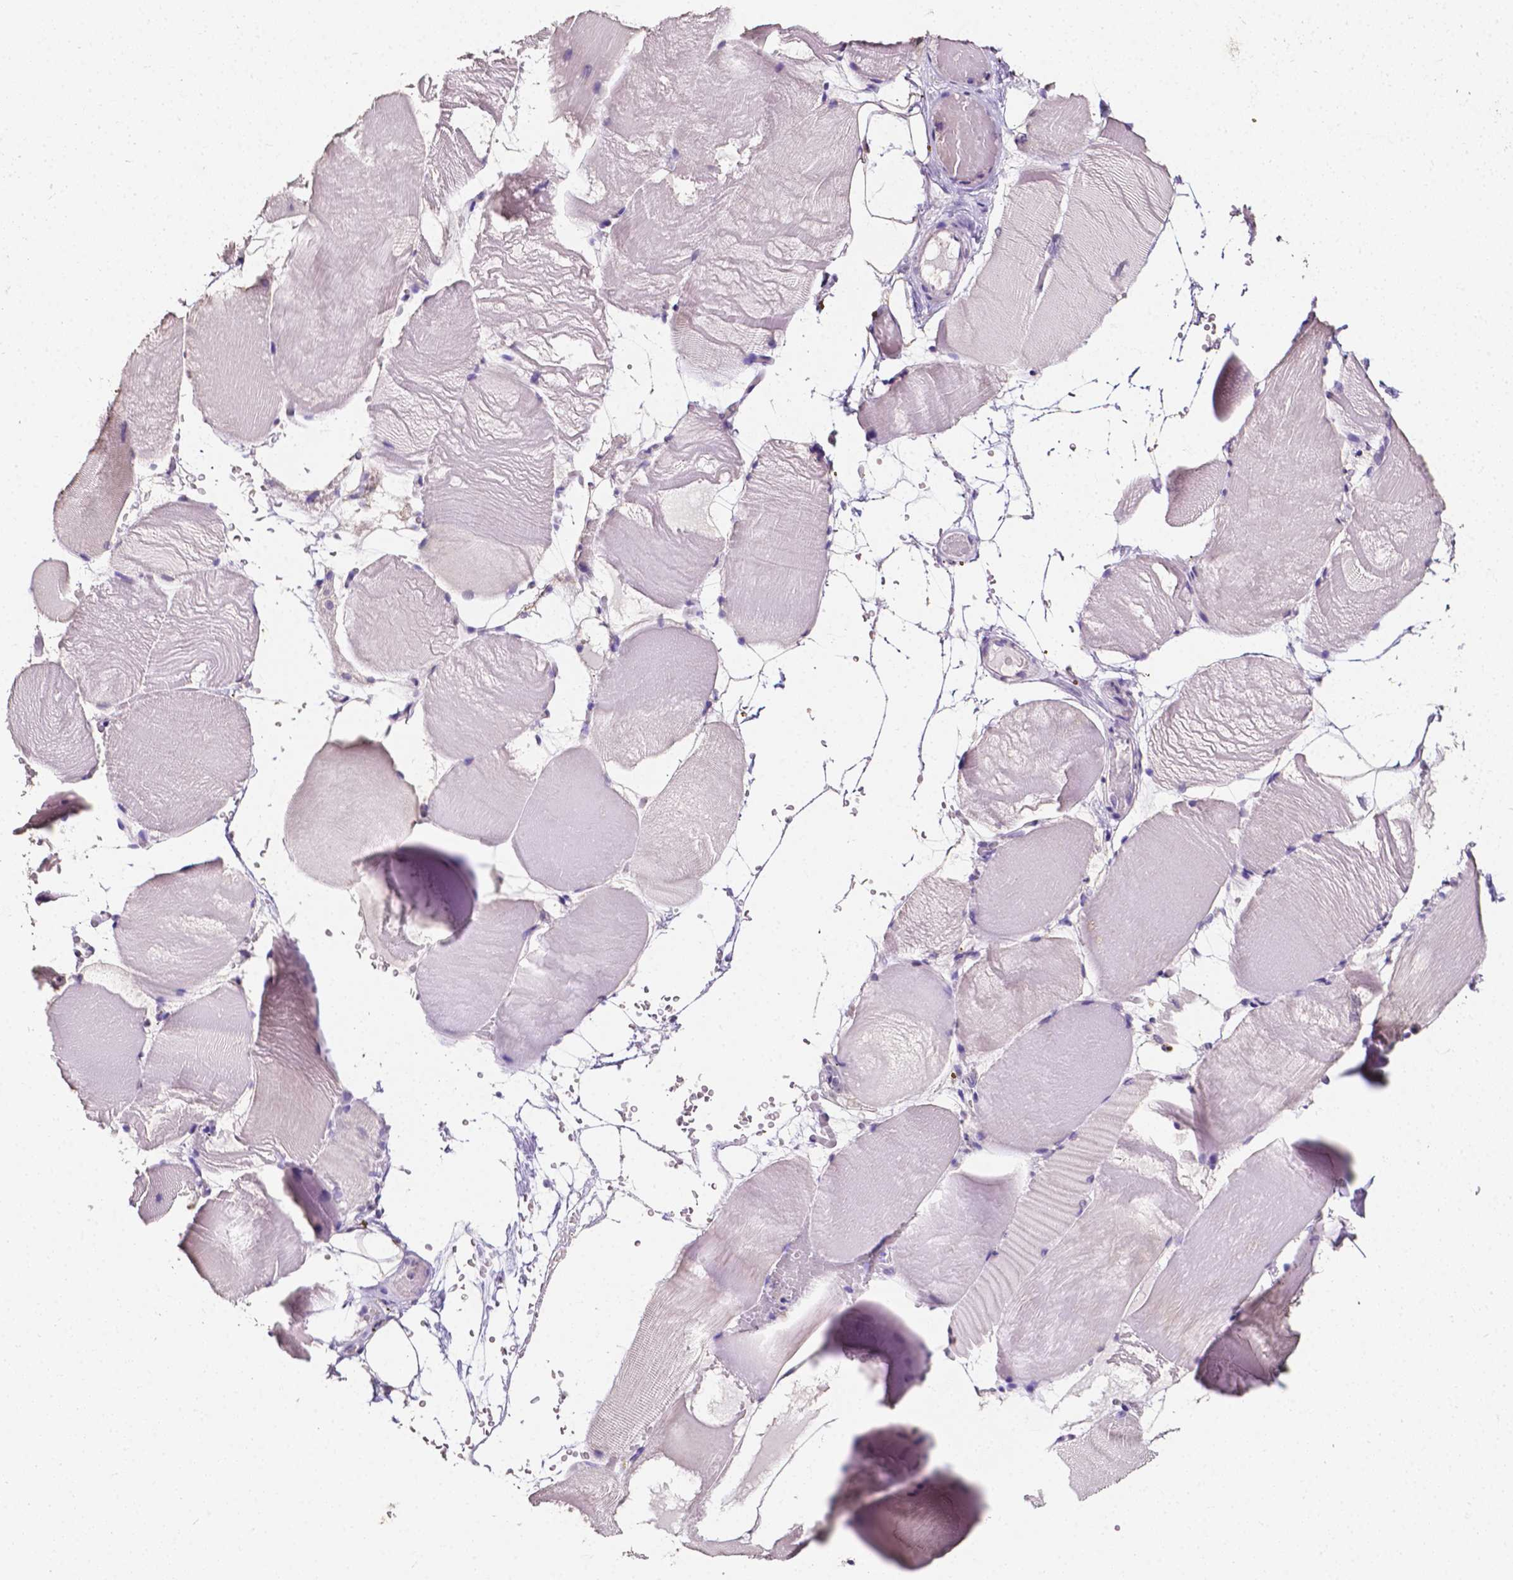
{"staining": {"intensity": "negative", "quantity": "none", "location": "none"}, "tissue": "skeletal muscle", "cell_type": "Myocytes", "image_type": "normal", "snomed": [{"axis": "morphology", "description": "Normal tissue, NOS"}, {"axis": "topography", "description": "Skeletal muscle"}], "caption": "Immunohistochemistry (IHC) micrograph of unremarkable skeletal muscle: skeletal muscle stained with DAB (3,3'-diaminobenzidine) displays no significant protein staining in myocytes. (DAB (3,3'-diaminobenzidine) immunohistochemistry (IHC), high magnification).", "gene": "PSAT1", "patient": {"sex": "female", "age": 37}}